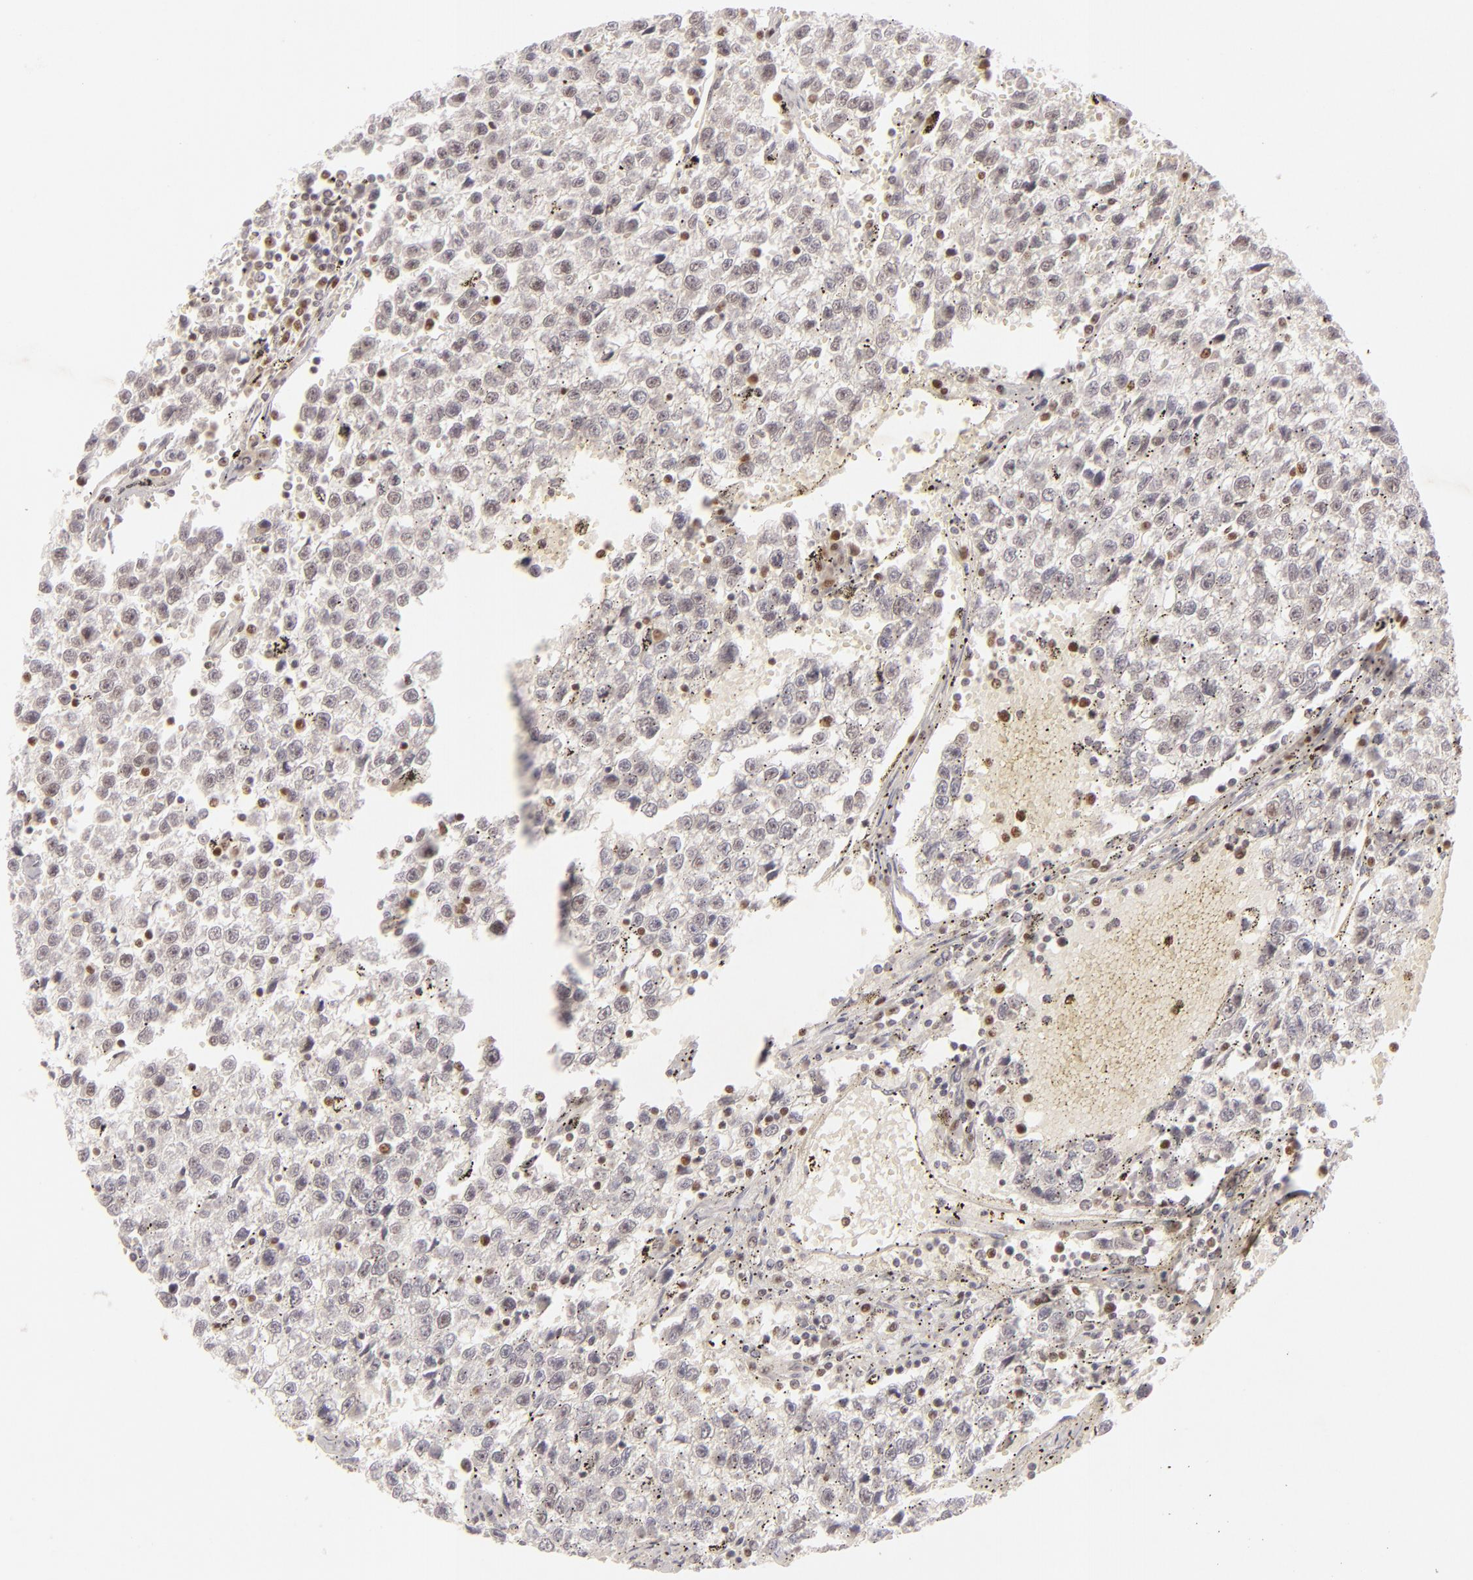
{"staining": {"intensity": "moderate", "quantity": ">75%", "location": "nuclear"}, "tissue": "testis cancer", "cell_type": "Tumor cells", "image_type": "cancer", "snomed": [{"axis": "morphology", "description": "Seminoma, NOS"}, {"axis": "topography", "description": "Testis"}], "caption": "Protein expression analysis of testis cancer (seminoma) reveals moderate nuclear staining in about >75% of tumor cells.", "gene": "FEN1", "patient": {"sex": "male", "age": 35}}